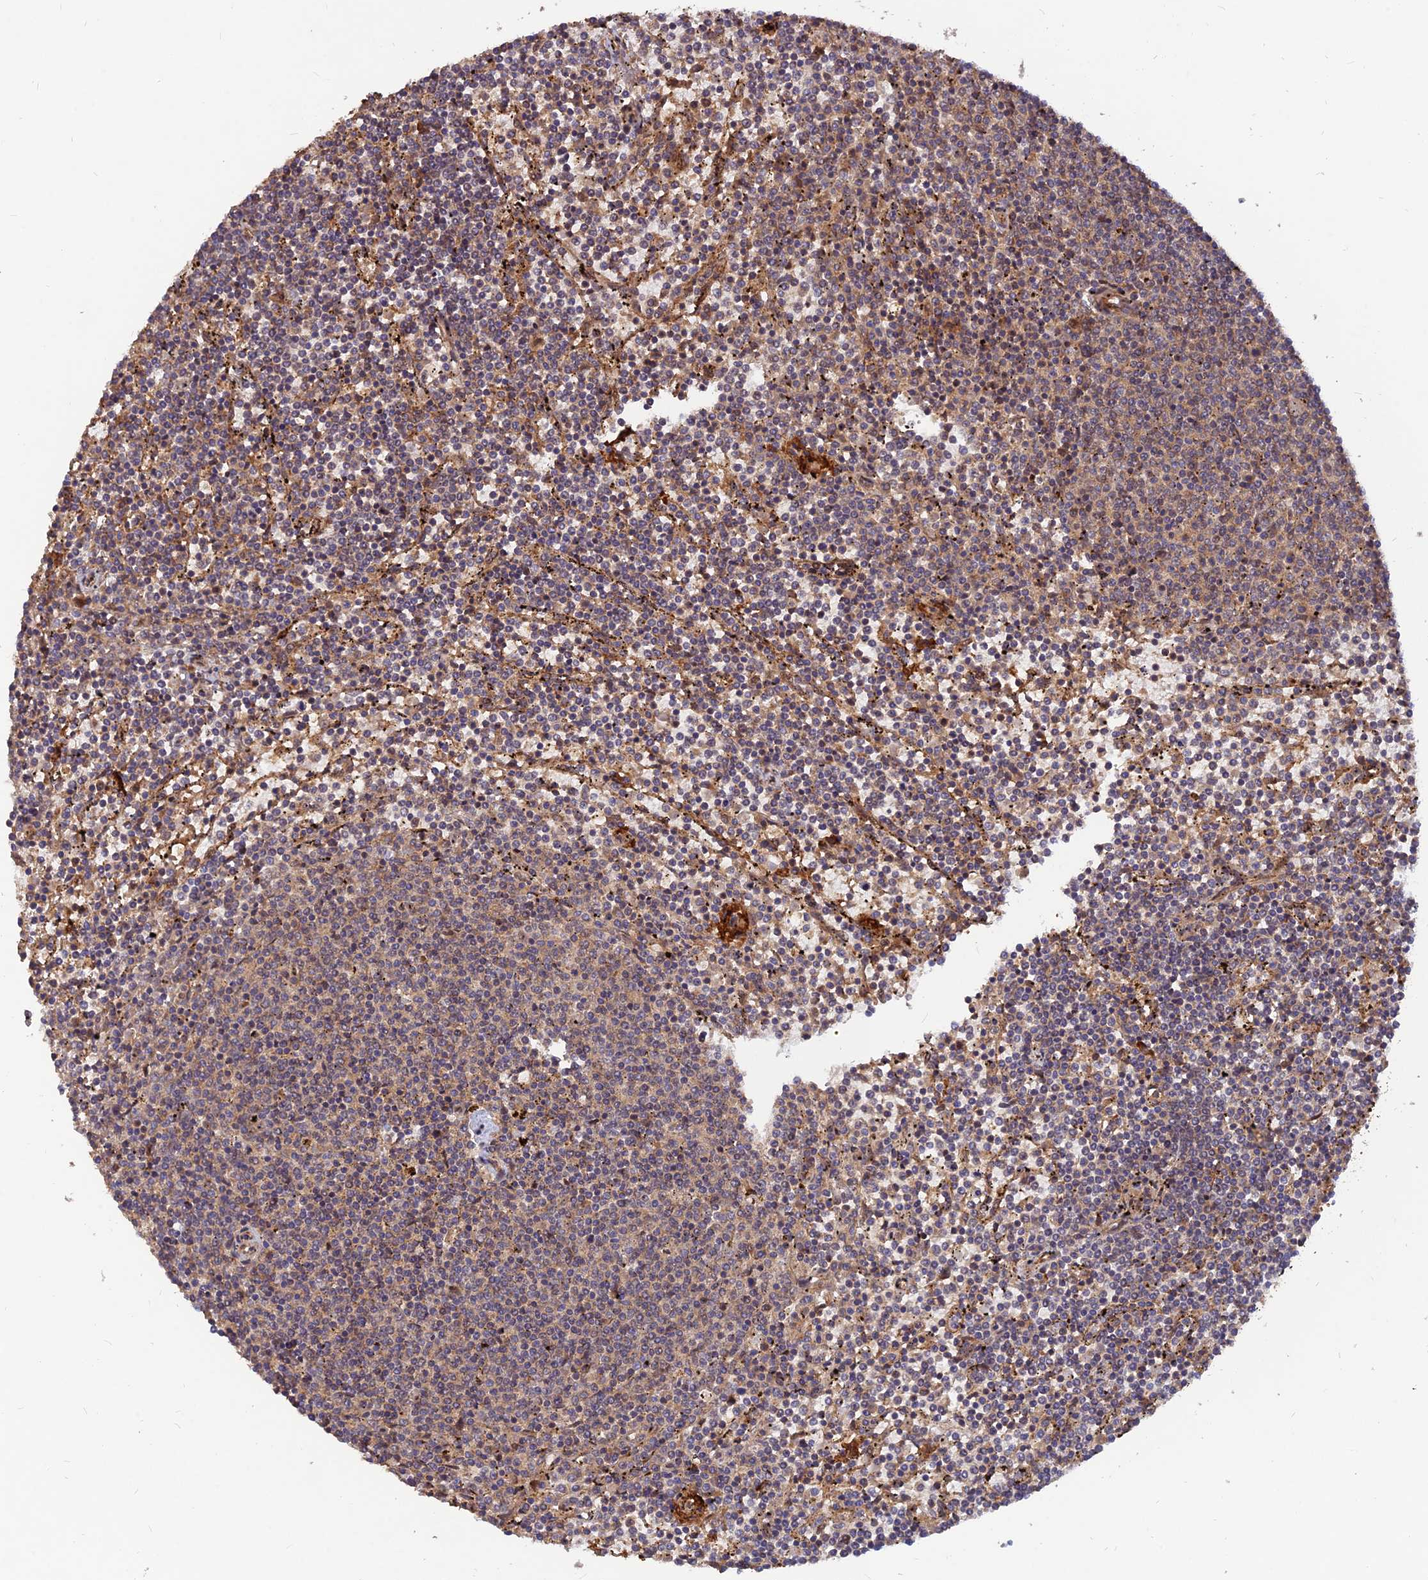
{"staining": {"intensity": "weak", "quantity": "25%-75%", "location": "cytoplasmic/membranous"}, "tissue": "lymphoma", "cell_type": "Tumor cells", "image_type": "cancer", "snomed": [{"axis": "morphology", "description": "Malignant lymphoma, non-Hodgkin's type, Low grade"}, {"axis": "topography", "description": "Spleen"}], "caption": "An image showing weak cytoplasmic/membranous expression in about 25%-75% of tumor cells in lymphoma, as visualized by brown immunohistochemical staining.", "gene": "RELCH", "patient": {"sex": "female", "age": 50}}